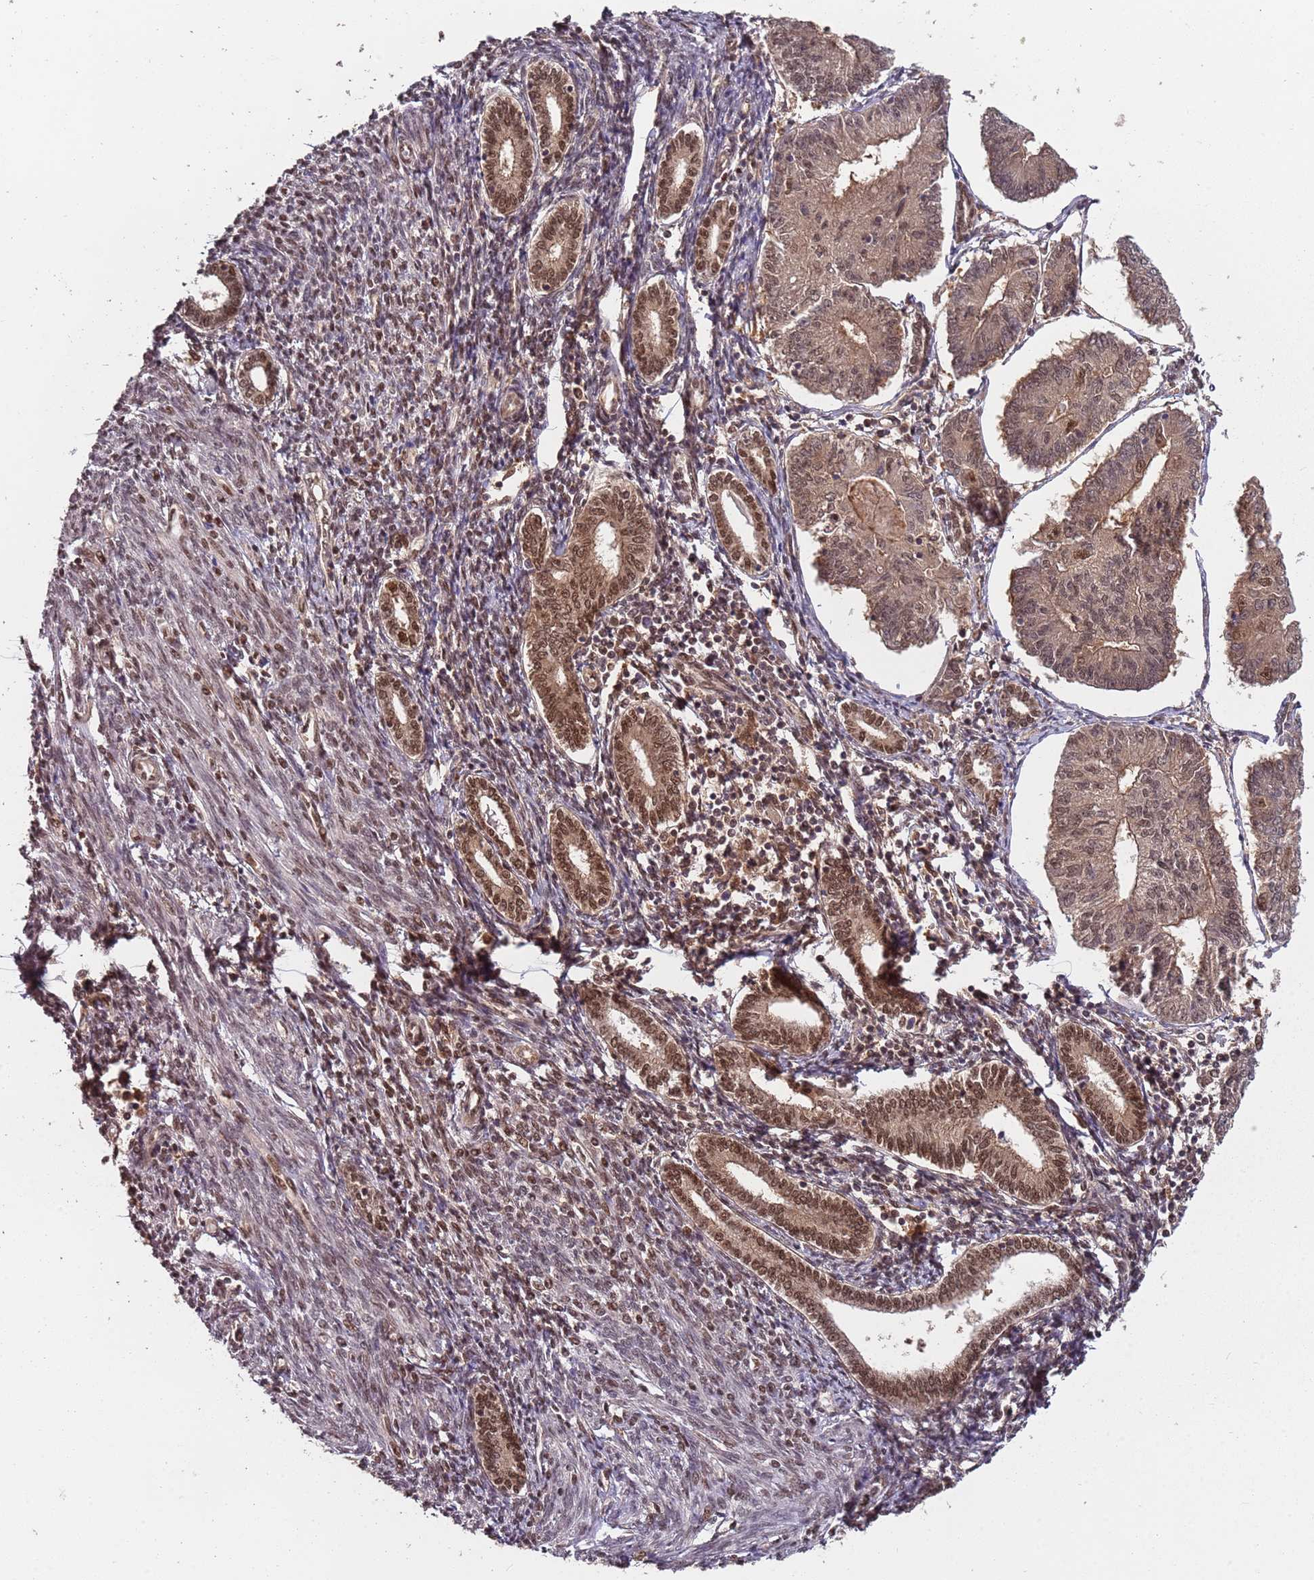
{"staining": {"intensity": "moderate", "quantity": ">75%", "location": "cytoplasmic/membranous,nuclear"}, "tissue": "endometrial cancer", "cell_type": "Tumor cells", "image_type": "cancer", "snomed": [{"axis": "morphology", "description": "Adenocarcinoma, NOS"}, {"axis": "topography", "description": "Endometrium"}], "caption": "A histopathology image of human adenocarcinoma (endometrial) stained for a protein shows moderate cytoplasmic/membranous and nuclear brown staining in tumor cells.", "gene": "PGLS", "patient": {"sex": "female", "age": 56}}